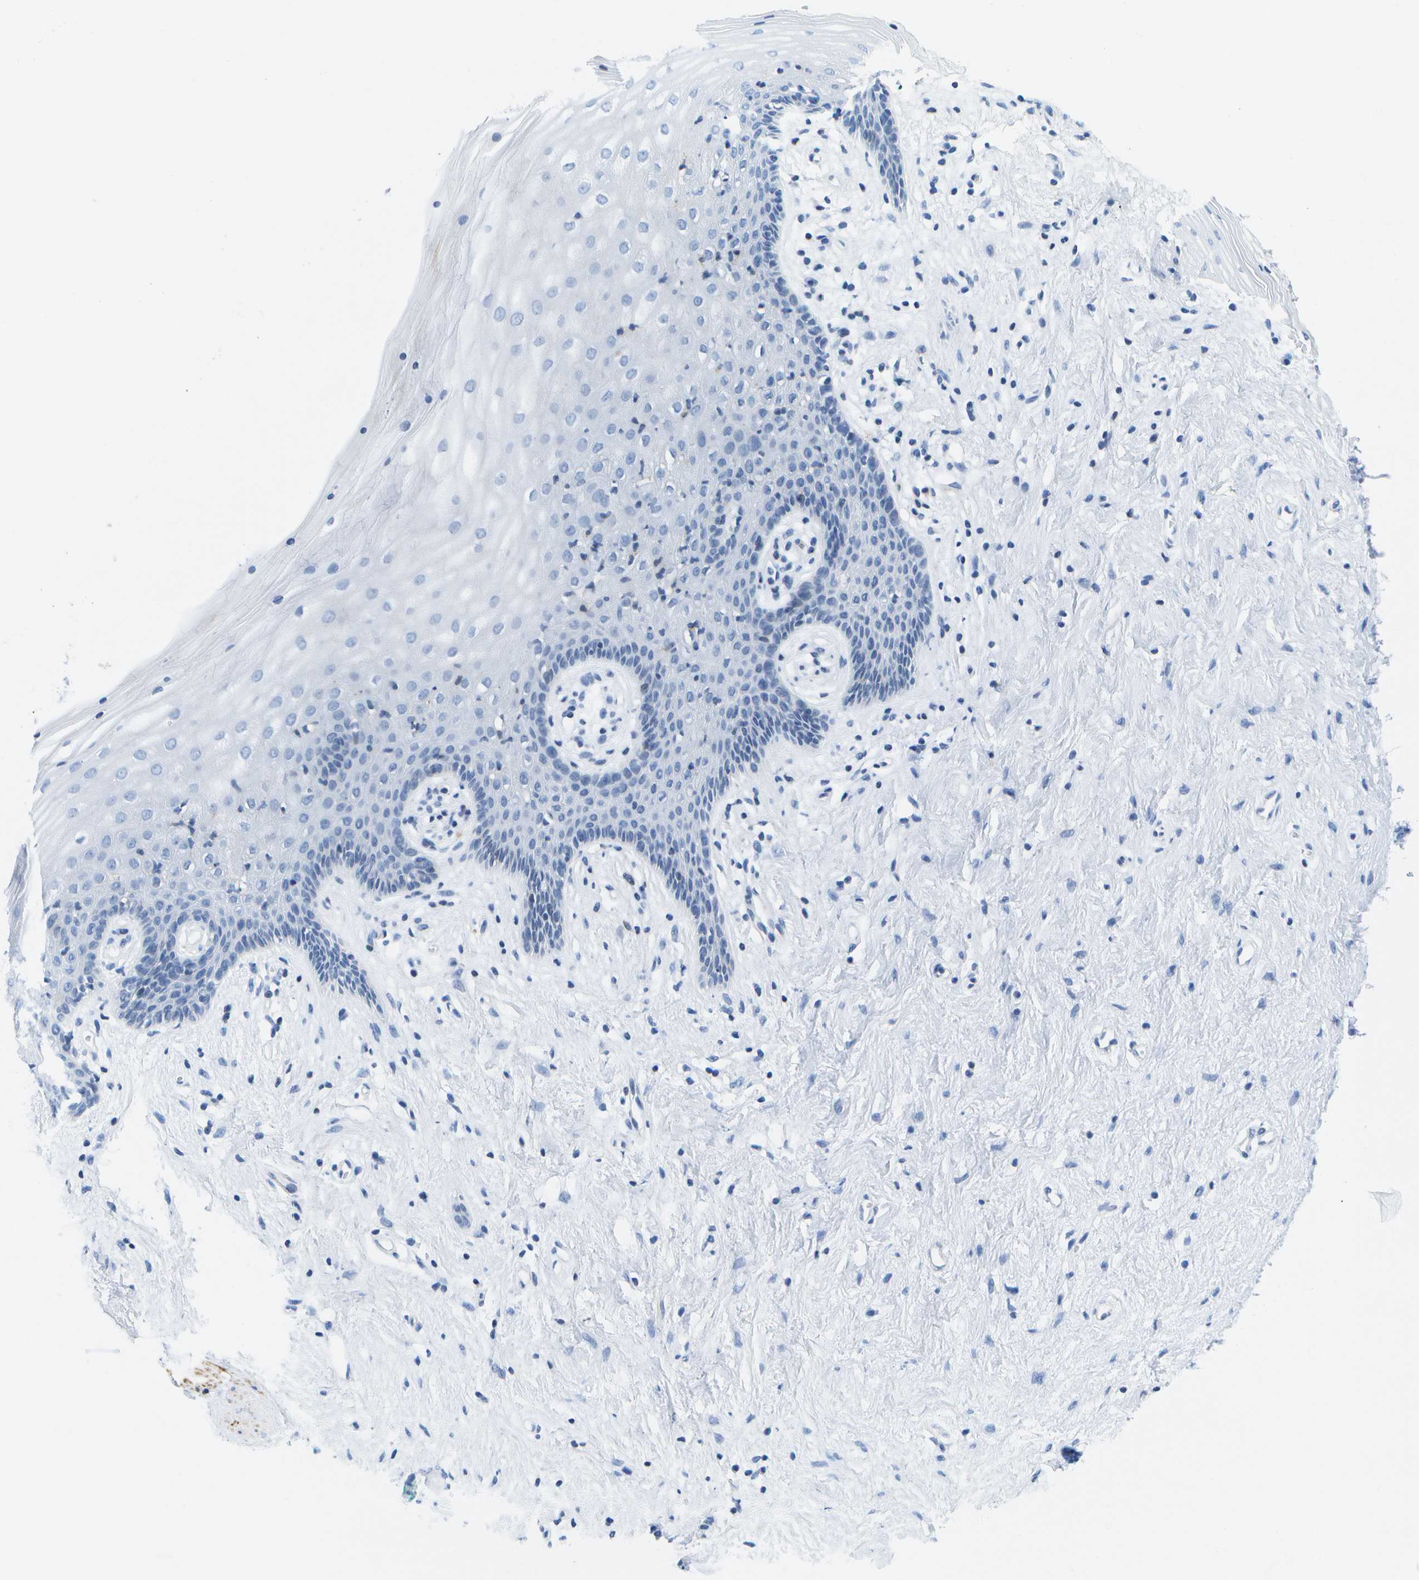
{"staining": {"intensity": "negative", "quantity": "none", "location": "none"}, "tissue": "vagina", "cell_type": "Squamous epithelial cells", "image_type": "normal", "snomed": [{"axis": "morphology", "description": "Normal tissue, NOS"}, {"axis": "topography", "description": "Vagina"}], "caption": "Squamous epithelial cells show no significant expression in benign vagina.", "gene": "ADGRG6", "patient": {"sex": "female", "age": 44}}